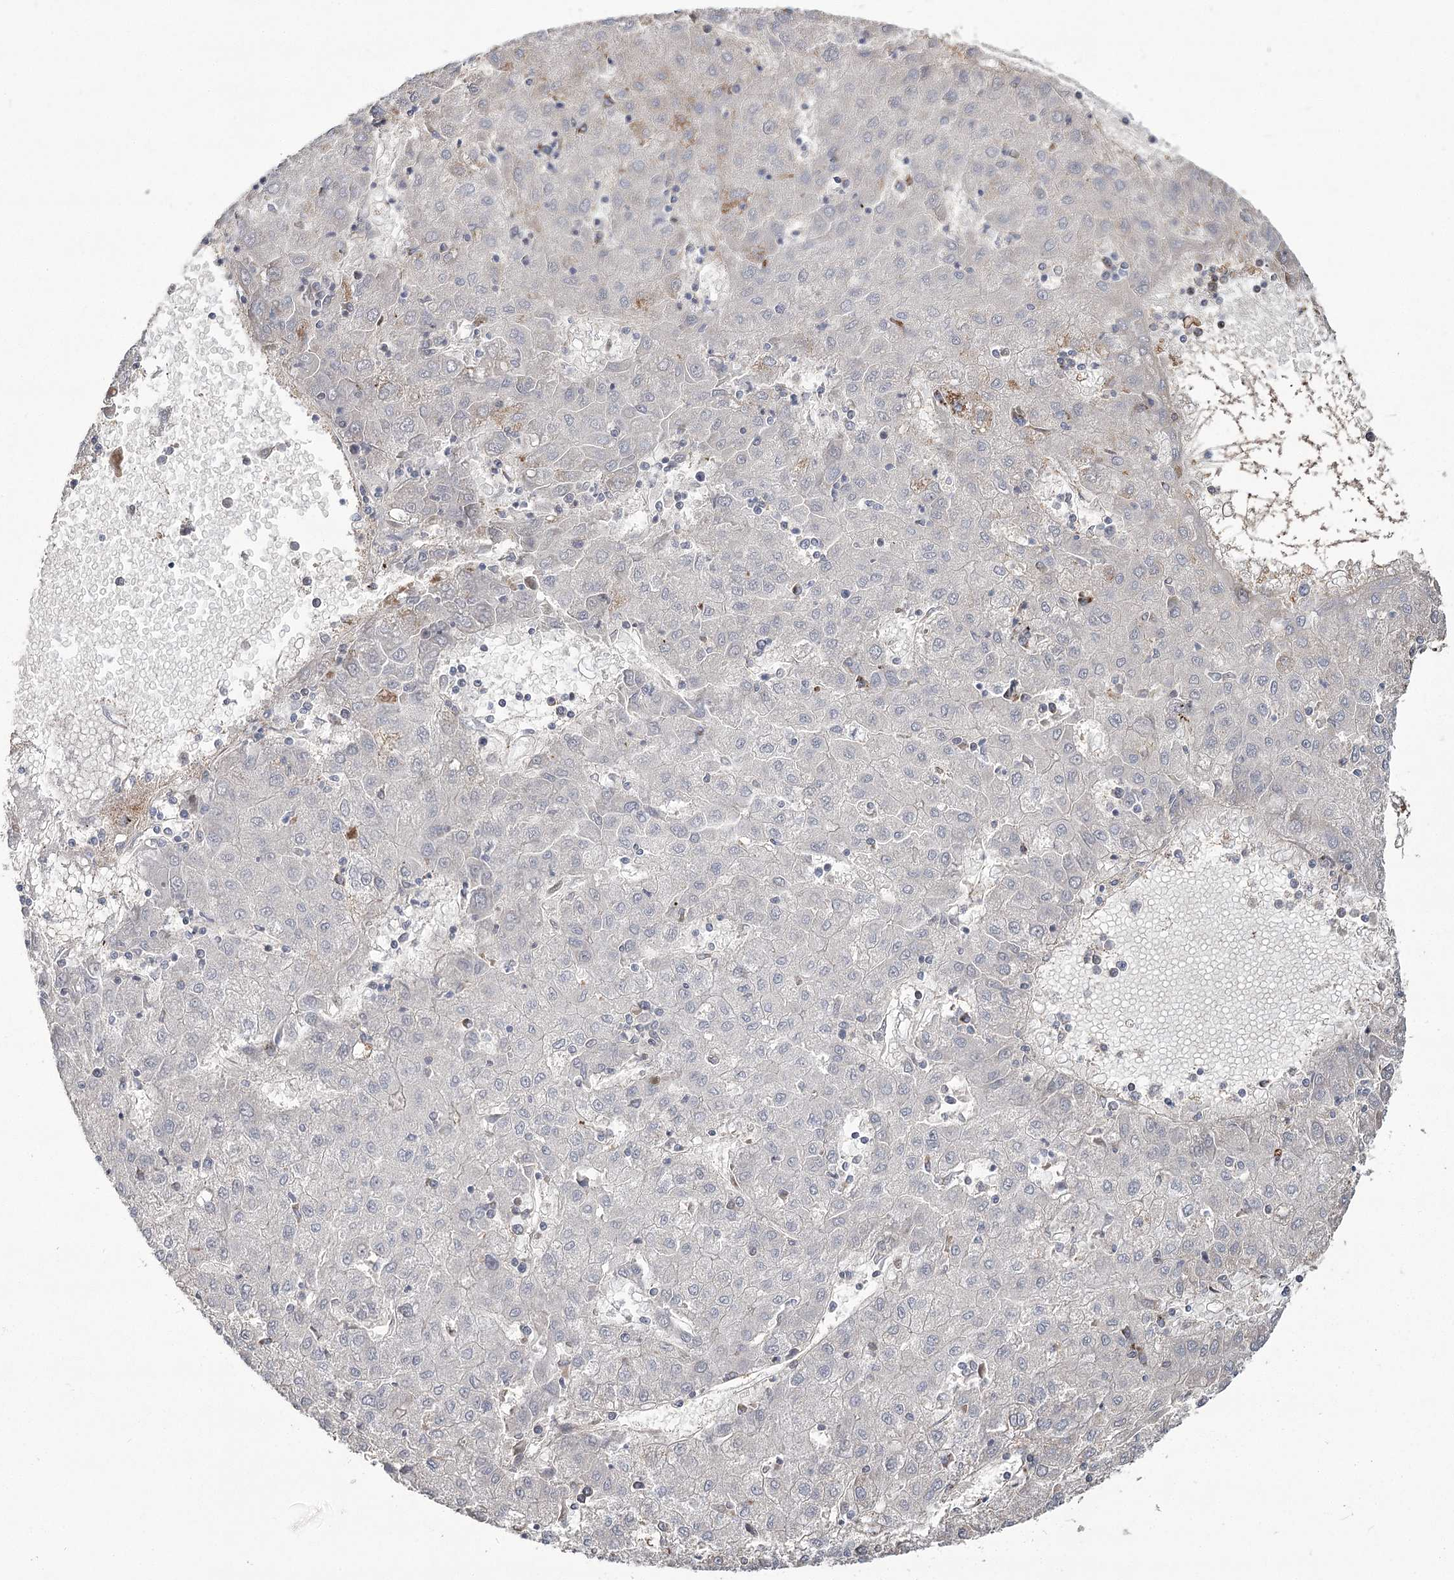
{"staining": {"intensity": "moderate", "quantity": "<25%", "location": "cytoplasmic/membranous"}, "tissue": "liver cancer", "cell_type": "Tumor cells", "image_type": "cancer", "snomed": [{"axis": "morphology", "description": "Carcinoma, Hepatocellular, NOS"}, {"axis": "topography", "description": "Liver"}], "caption": "Immunohistochemical staining of liver hepatocellular carcinoma shows moderate cytoplasmic/membranous protein expression in about <25% of tumor cells.", "gene": "RANBP3L", "patient": {"sex": "male", "age": 72}}